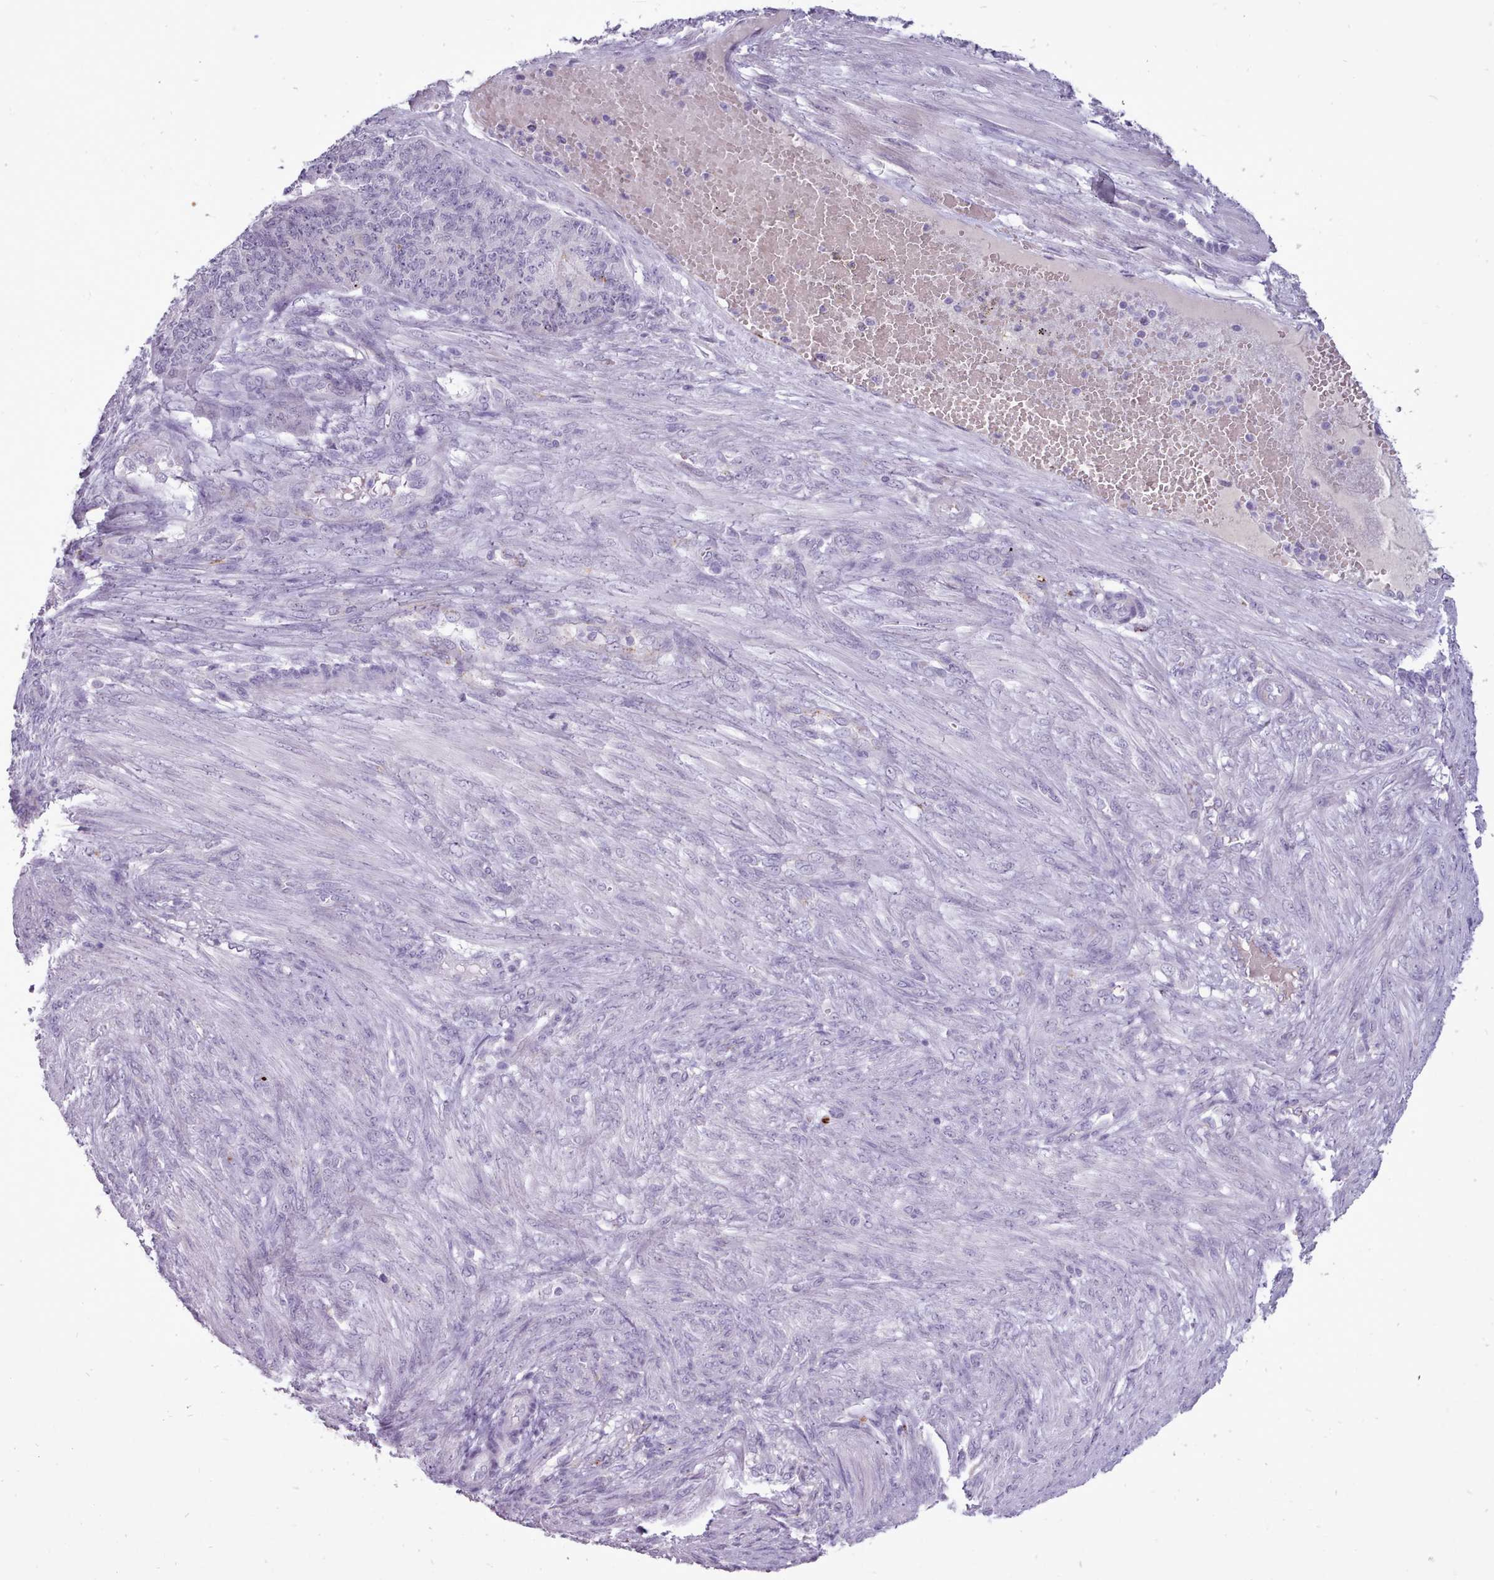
{"staining": {"intensity": "negative", "quantity": "none", "location": "none"}, "tissue": "endometrial cancer", "cell_type": "Tumor cells", "image_type": "cancer", "snomed": [{"axis": "morphology", "description": "Adenocarcinoma, NOS"}, {"axis": "topography", "description": "Endometrium"}], "caption": "This is an immunohistochemistry histopathology image of endometrial cancer. There is no expression in tumor cells.", "gene": "ATRAID", "patient": {"sex": "female", "age": 32}}